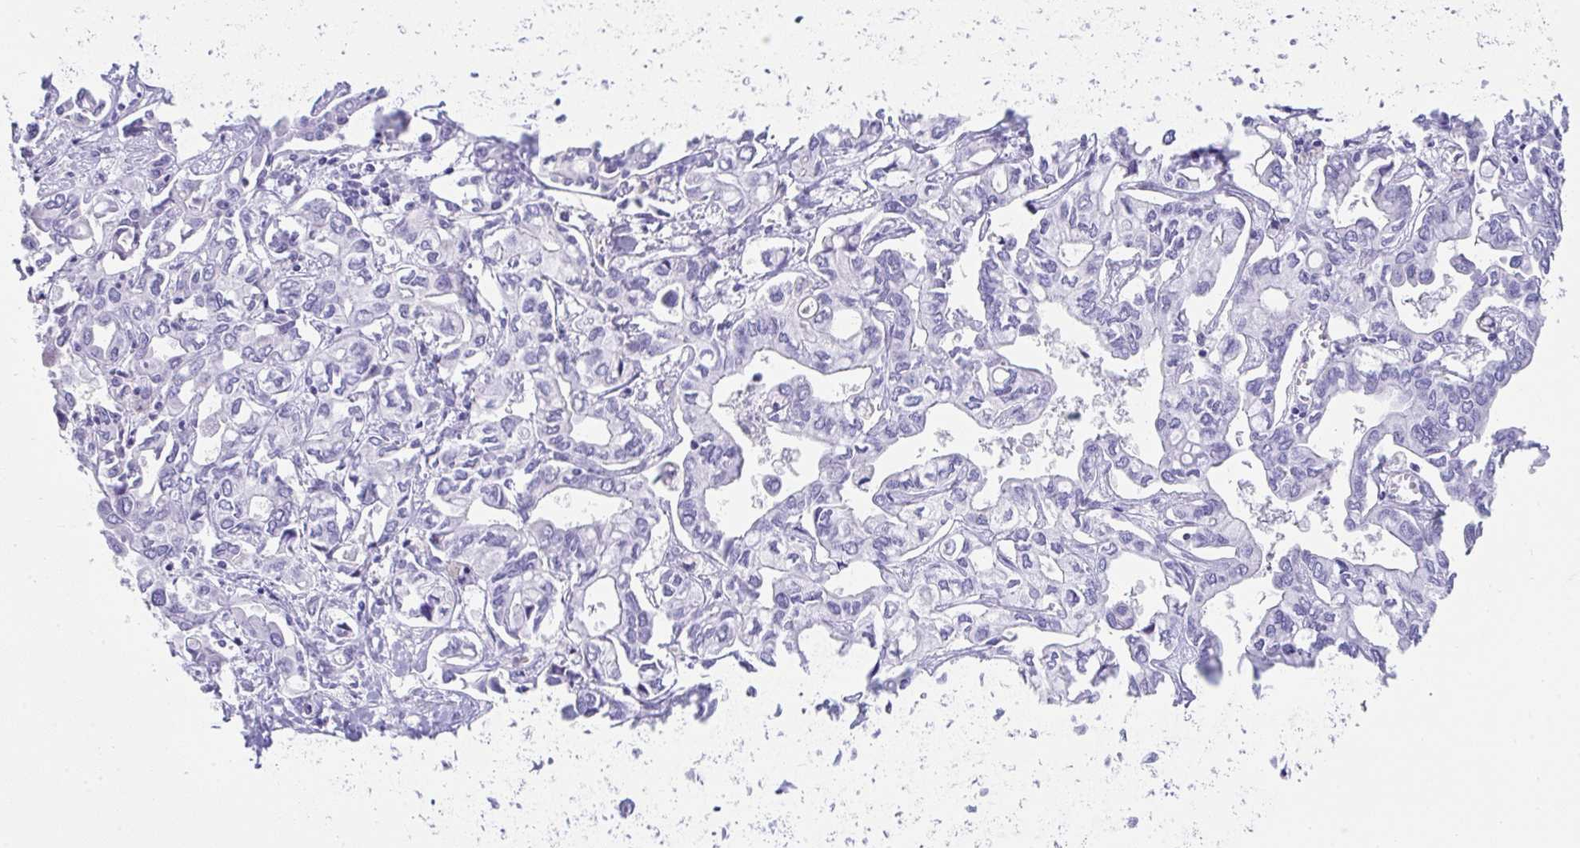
{"staining": {"intensity": "negative", "quantity": "none", "location": "none"}, "tissue": "liver cancer", "cell_type": "Tumor cells", "image_type": "cancer", "snomed": [{"axis": "morphology", "description": "Cholangiocarcinoma"}, {"axis": "topography", "description": "Liver"}], "caption": "DAB (3,3'-diaminobenzidine) immunohistochemical staining of liver cancer exhibits no significant staining in tumor cells.", "gene": "TNNT1", "patient": {"sex": "female", "age": 64}}